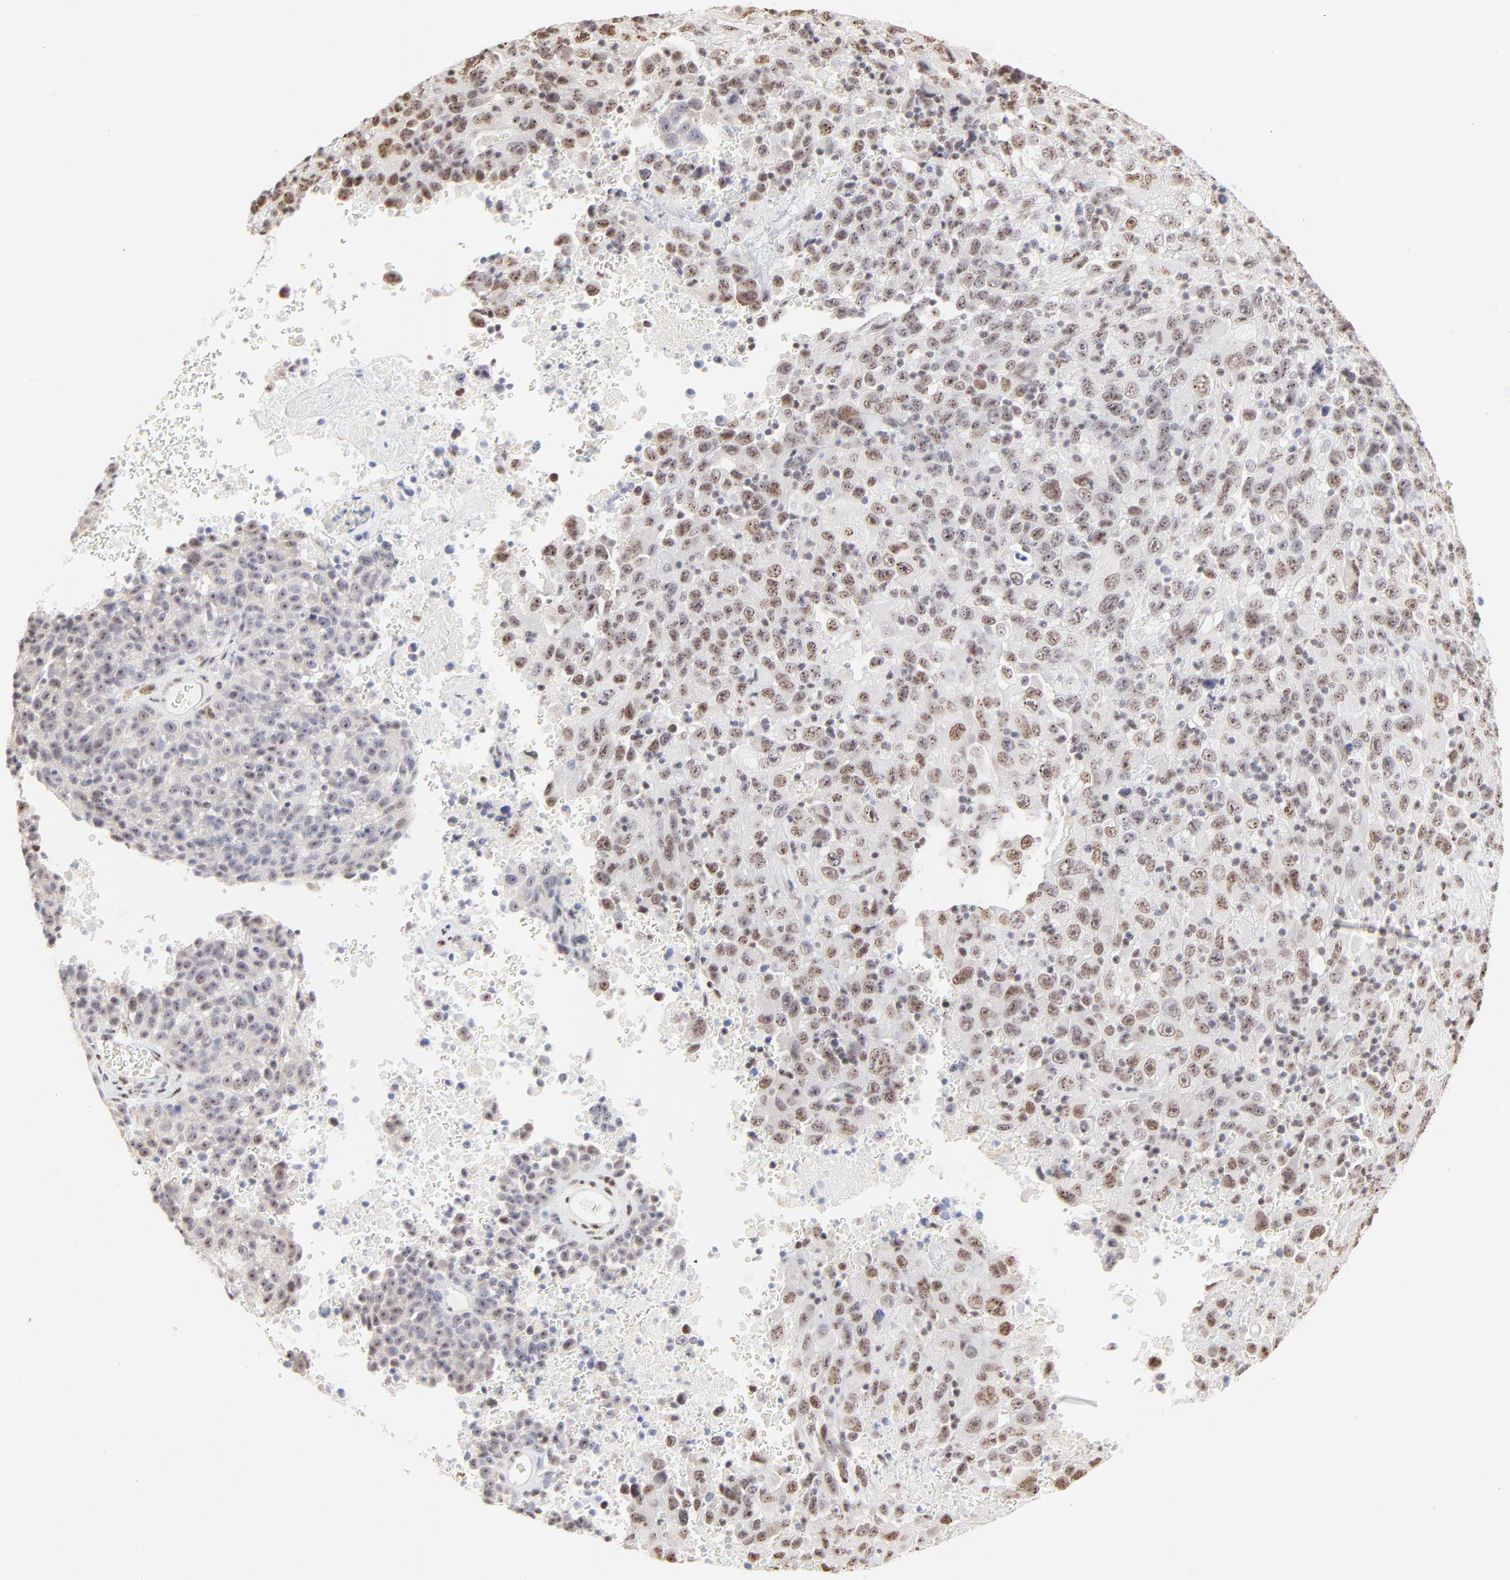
{"staining": {"intensity": "moderate", "quantity": ">75%", "location": "nuclear"}, "tissue": "melanoma", "cell_type": "Tumor cells", "image_type": "cancer", "snomed": [{"axis": "morphology", "description": "Malignant melanoma, Metastatic site"}, {"axis": "topography", "description": "Cerebral cortex"}], "caption": "Immunohistochemical staining of human melanoma reveals medium levels of moderate nuclear expression in approximately >75% of tumor cells.", "gene": "NFIL3", "patient": {"sex": "female", "age": 52}}